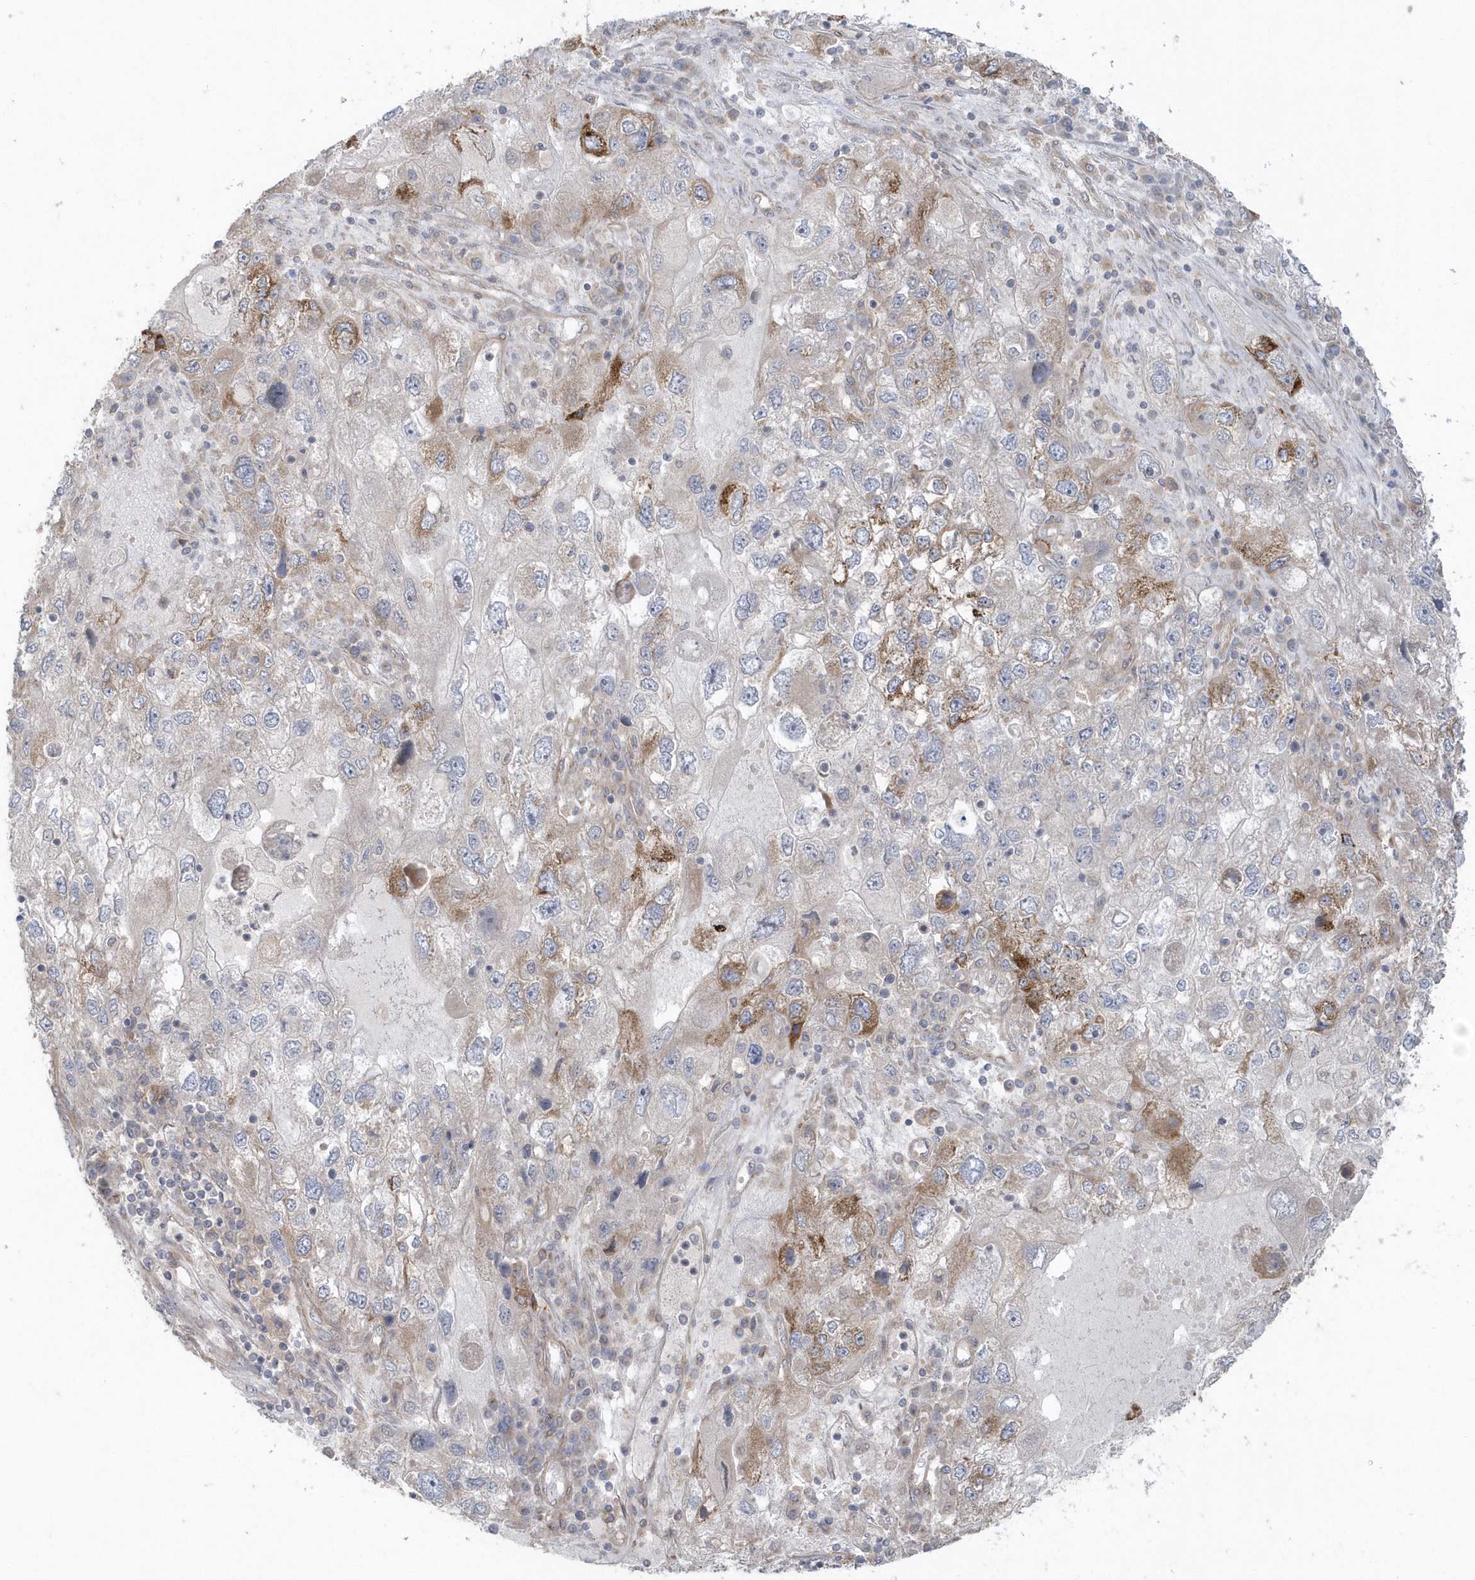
{"staining": {"intensity": "moderate", "quantity": "<25%", "location": "cytoplasmic/membranous"}, "tissue": "endometrial cancer", "cell_type": "Tumor cells", "image_type": "cancer", "snomed": [{"axis": "morphology", "description": "Adenocarcinoma, NOS"}, {"axis": "topography", "description": "Endometrium"}], "caption": "Protein staining exhibits moderate cytoplasmic/membranous positivity in approximately <25% of tumor cells in endometrial cancer (adenocarcinoma).", "gene": "ACTR1A", "patient": {"sex": "female", "age": 49}}